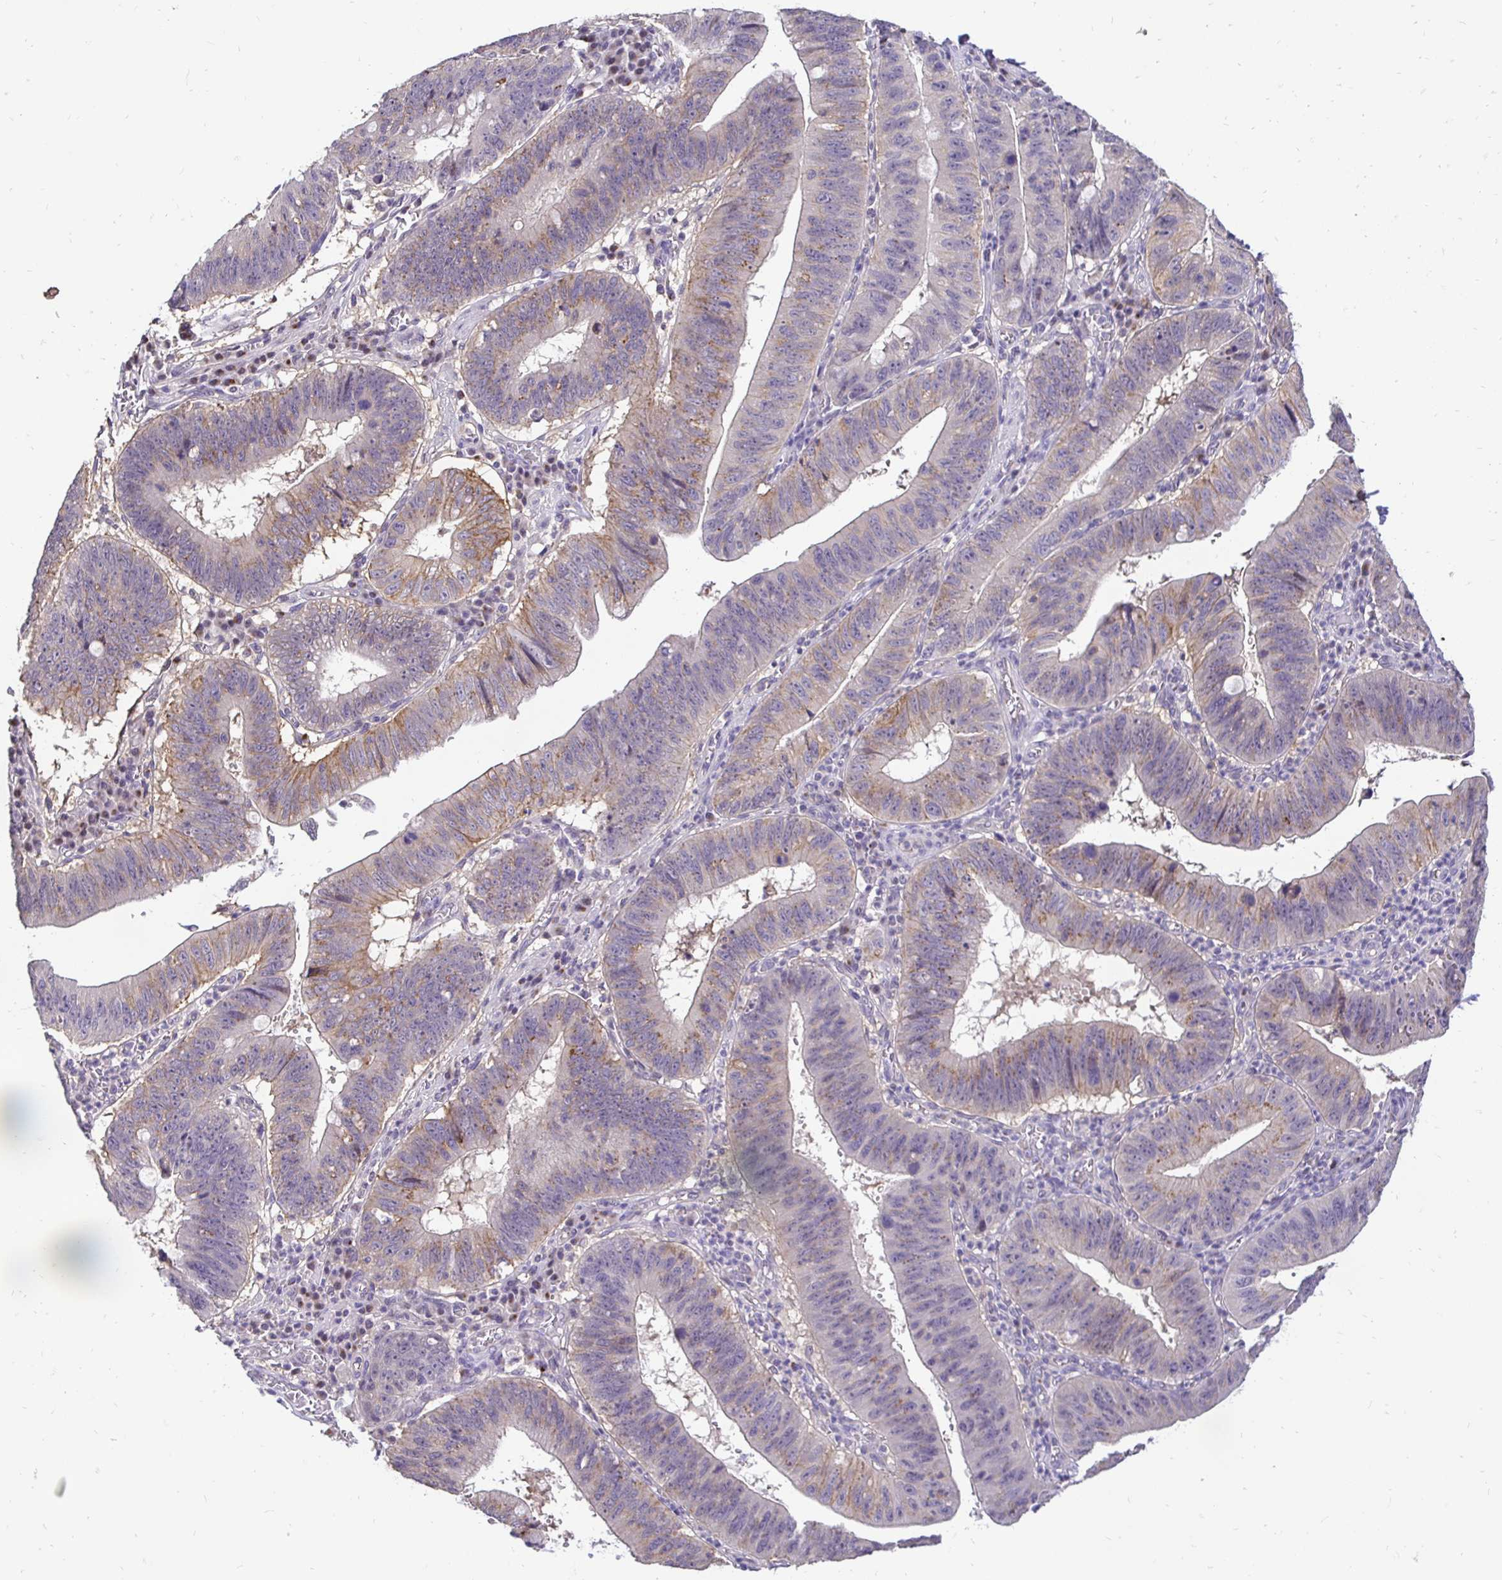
{"staining": {"intensity": "weak", "quantity": "<25%", "location": "cytoplasmic/membranous"}, "tissue": "stomach cancer", "cell_type": "Tumor cells", "image_type": "cancer", "snomed": [{"axis": "morphology", "description": "Adenocarcinoma, NOS"}, {"axis": "topography", "description": "Stomach"}], "caption": "Protein analysis of stomach cancer demonstrates no significant staining in tumor cells.", "gene": "SLC9A1", "patient": {"sex": "male", "age": 59}}